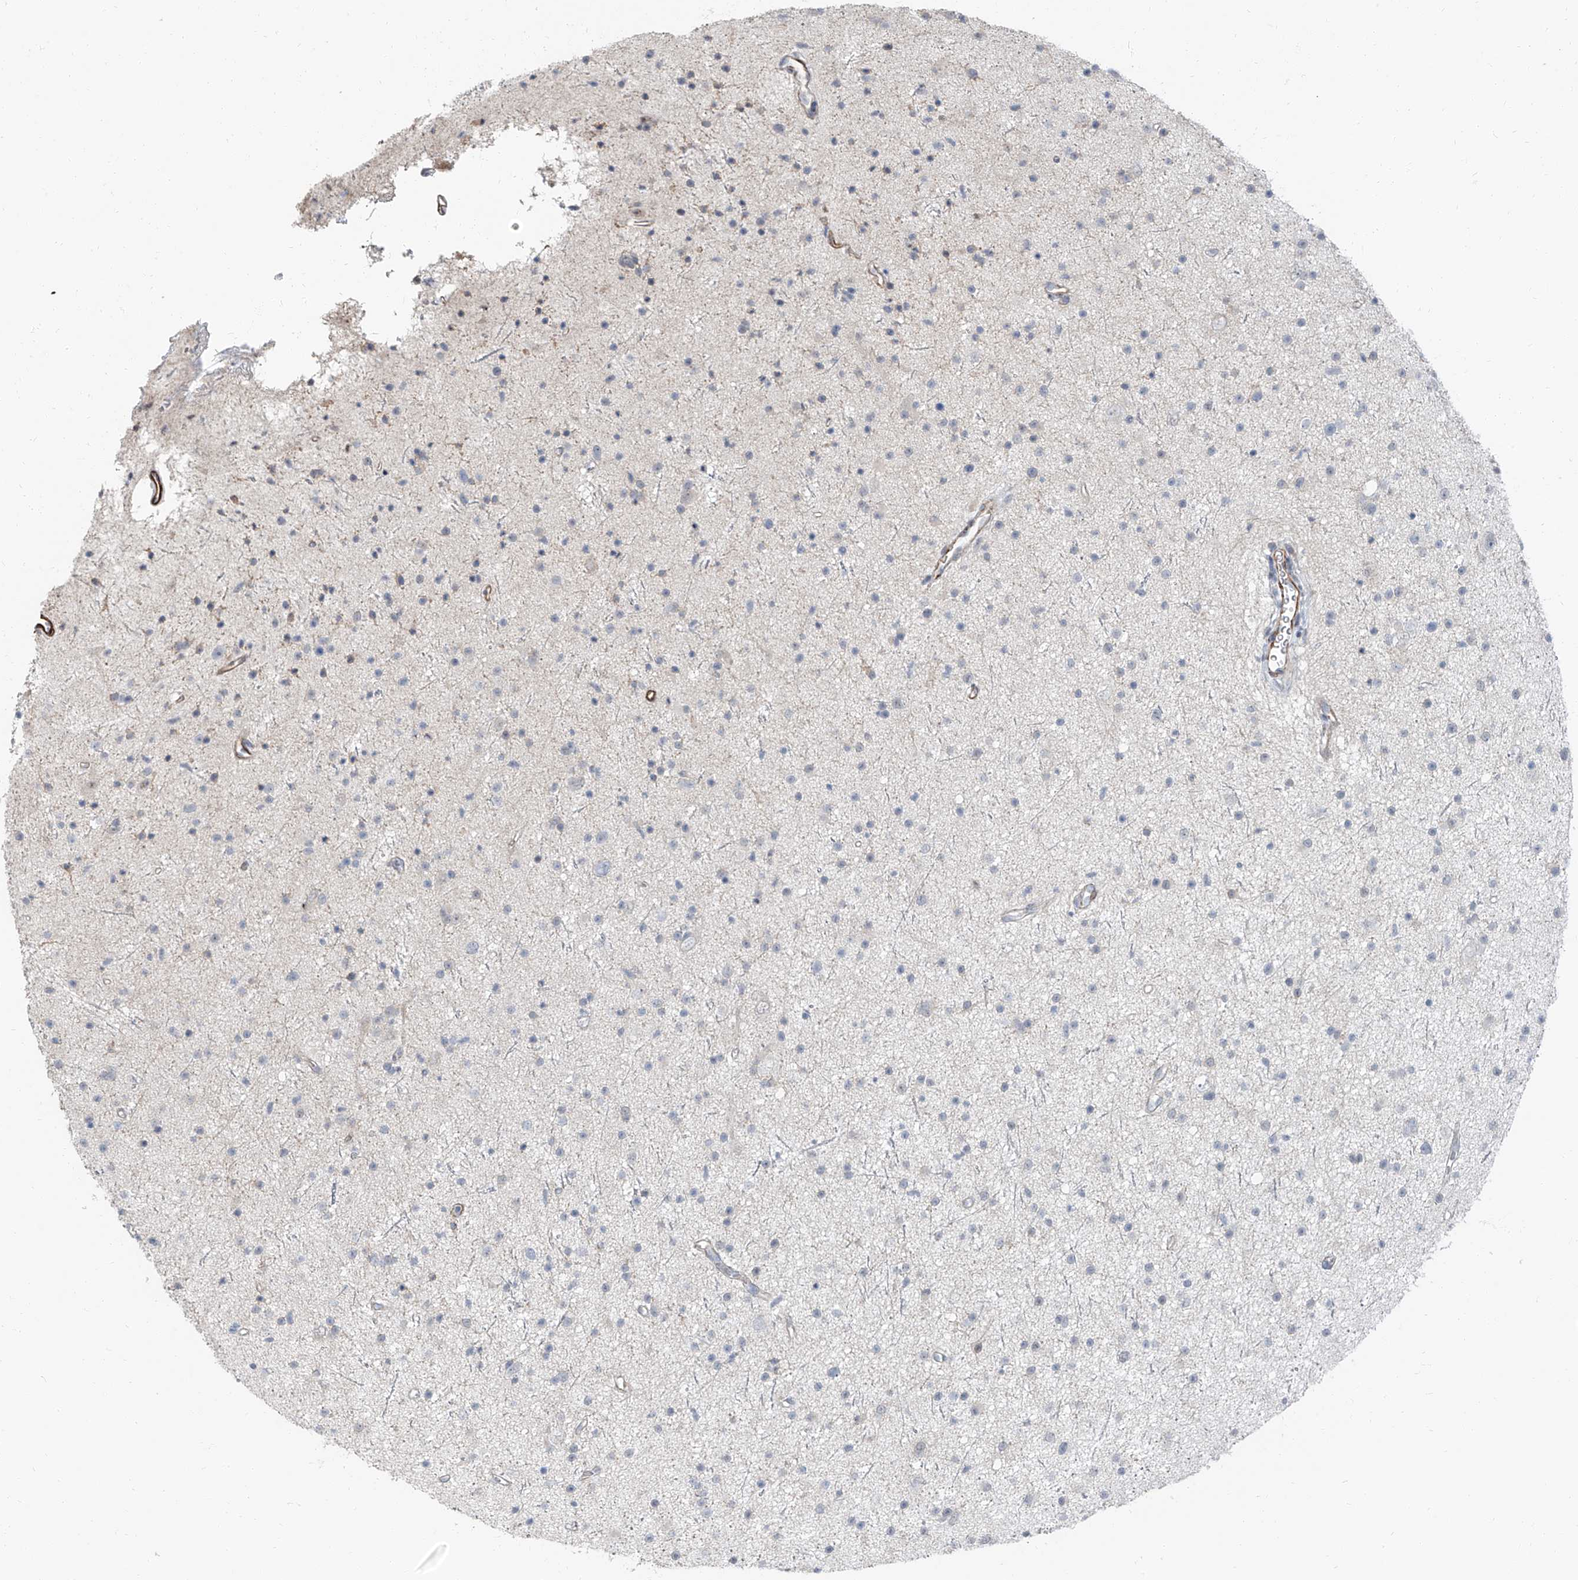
{"staining": {"intensity": "negative", "quantity": "none", "location": "none"}, "tissue": "glioma", "cell_type": "Tumor cells", "image_type": "cancer", "snomed": [{"axis": "morphology", "description": "Glioma, malignant, Low grade"}, {"axis": "topography", "description": "Cerebral cortex"}], "caption": "Immunohistochemical staining of human glioma displays no significant expression in tumor cells.", "gene": "TXLNB", "patient": {"sex": "female", "age": 39}}